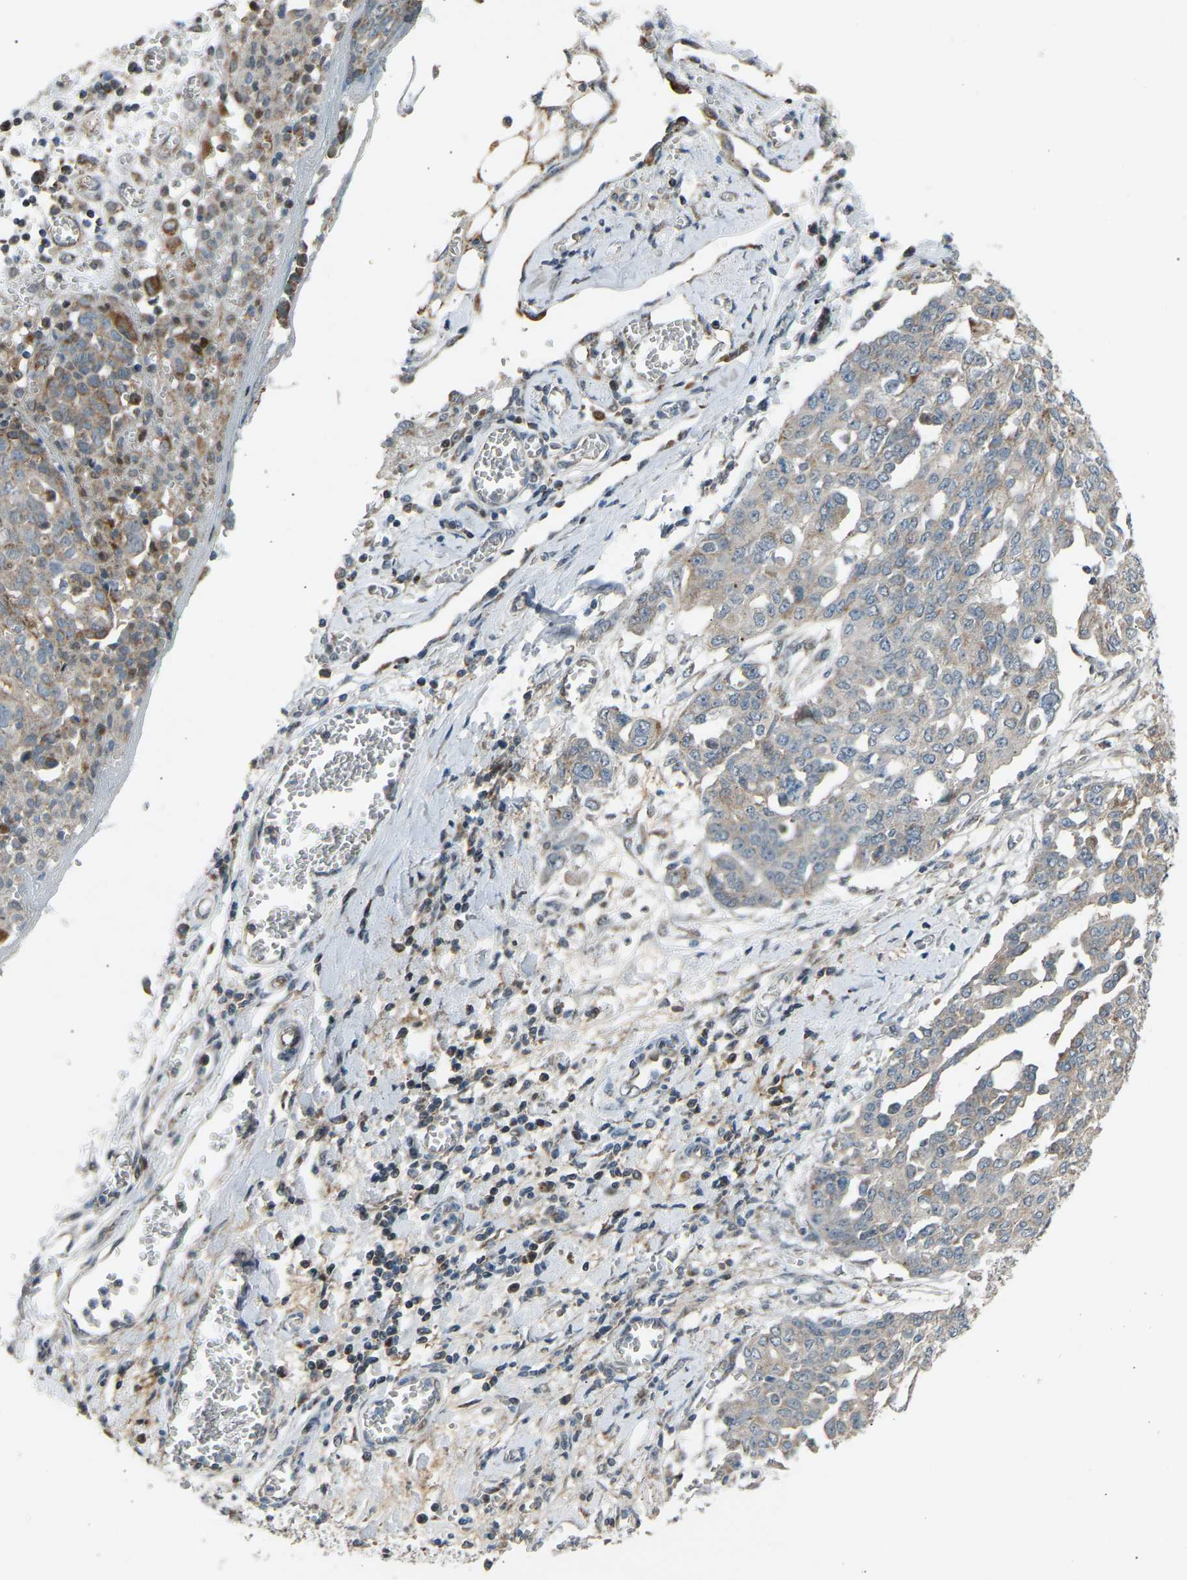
{"staining": {"intensity": "weak", "quantity": "<25%", "location": "cytoplasmic/membranous"}, "tissue": "ovarian cancer", "cell_type": "Tumor cells", "image_type": "cancer", "snomed": [{"axis": "morphology", "description": "Cystadenocarcinoma, serous, NOS"}, {"axis": "topography", "description": "Soft tissue"}, {"axis": "topography", "description": "Ovary"}], "caption": "DAB immunohistochemical staining of human ovarian serous cystadenocarcinoma exhibits no significant expression in tumor cells.", "gene": "VPS41", "patient": {"sex": "female", "age": 57}}